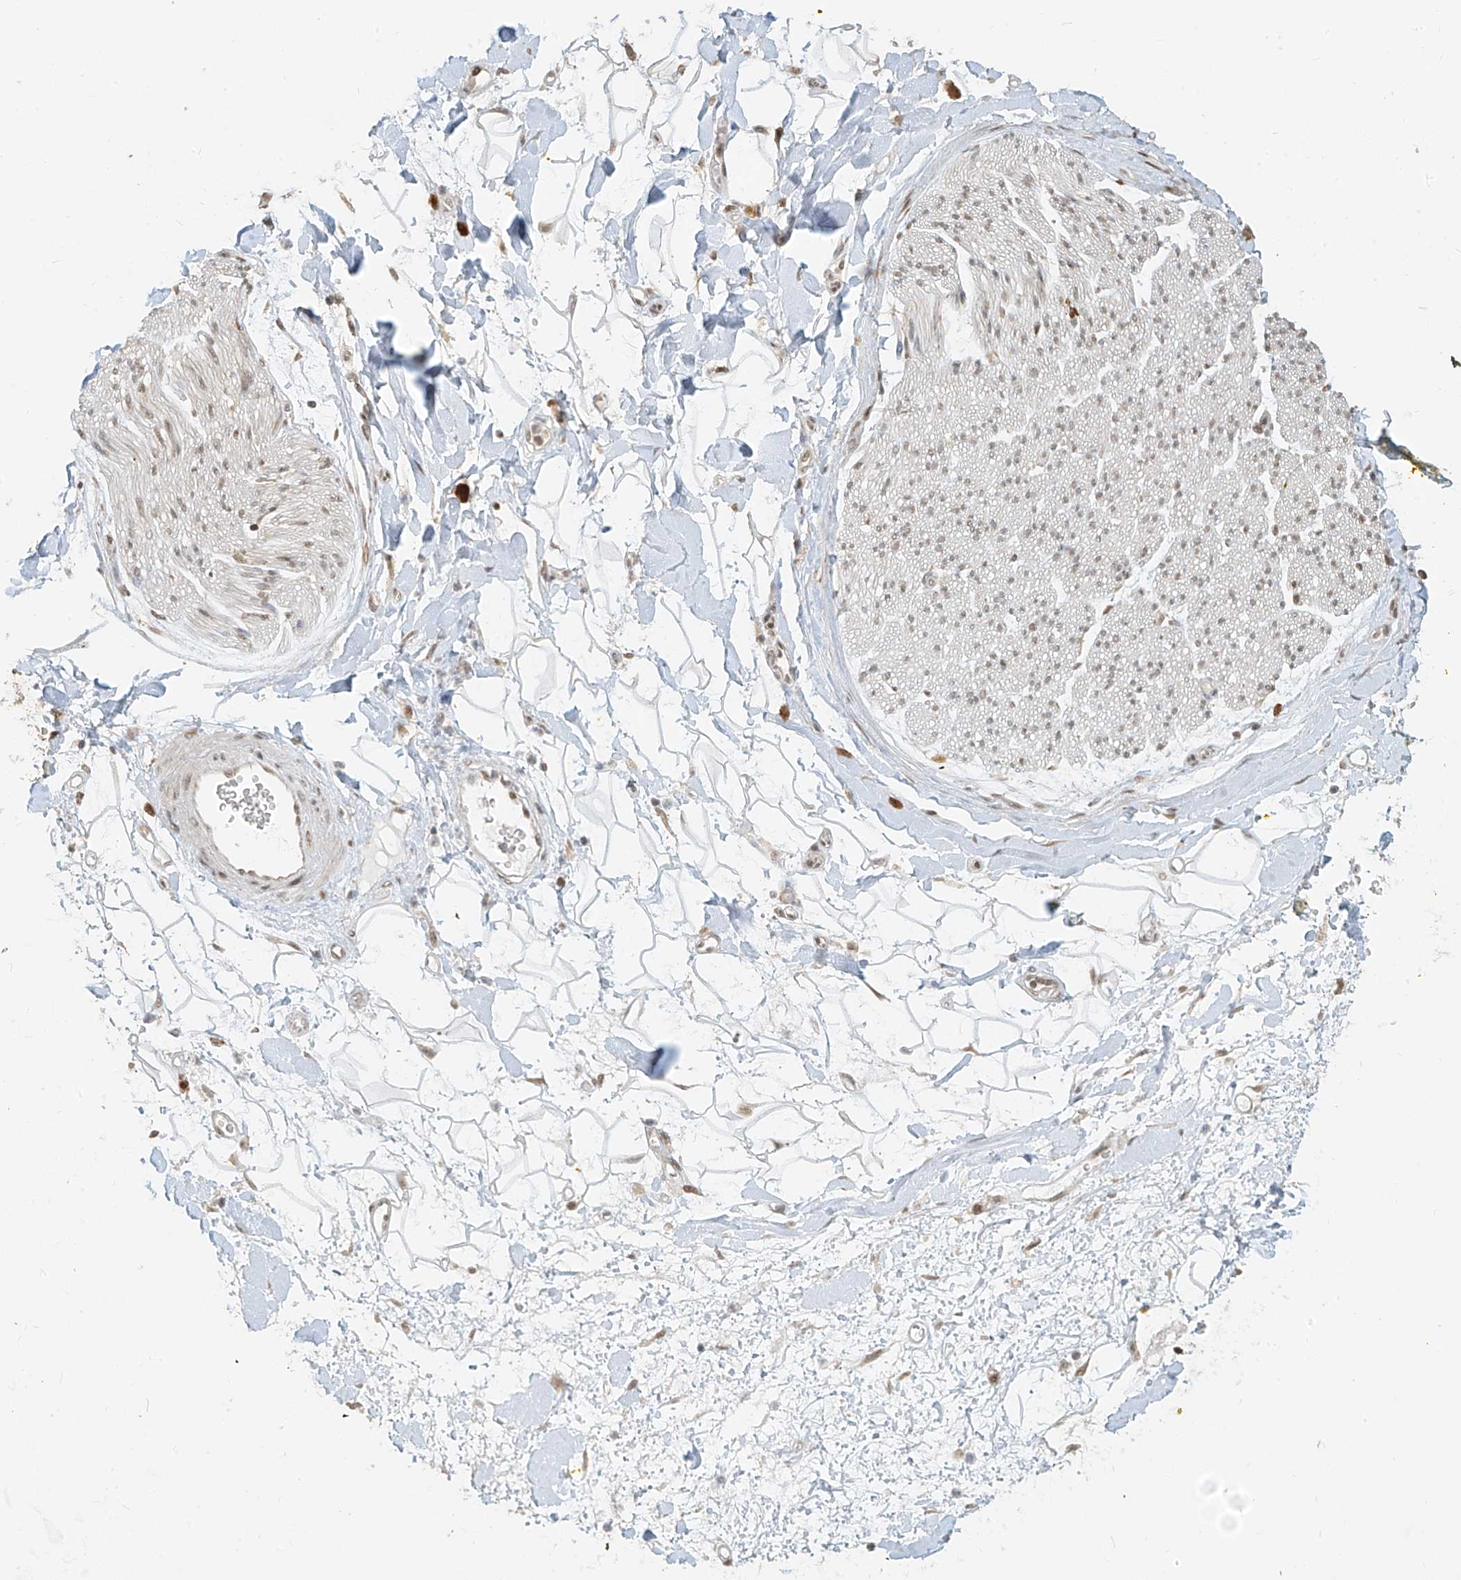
{"staining": {"intensity": "weak", "quantity": ">75%", "location": "nuclear"}, "tissue": "adipose tissue", "cell_type": "Adipocytes", "image_type": "normal", "snomed": [{"axis": "morphology", "description": "Normal tissue, NOS"}, {"axis": "morphology", "description": "Adenocarcinoma, NOS"}, {"axis": "topography", "description": "Pancreas"}, {"axis": "topography", "description": "Peripheral nerve tissue"}], "caption": "Immunohistochemical staining of benign adipose tissue demonstrates weak nuclear protein expression in approximately >75% of adipocytes.", "gene": "ZMYM2", "patient": {"sex": "male", "age": 59}}